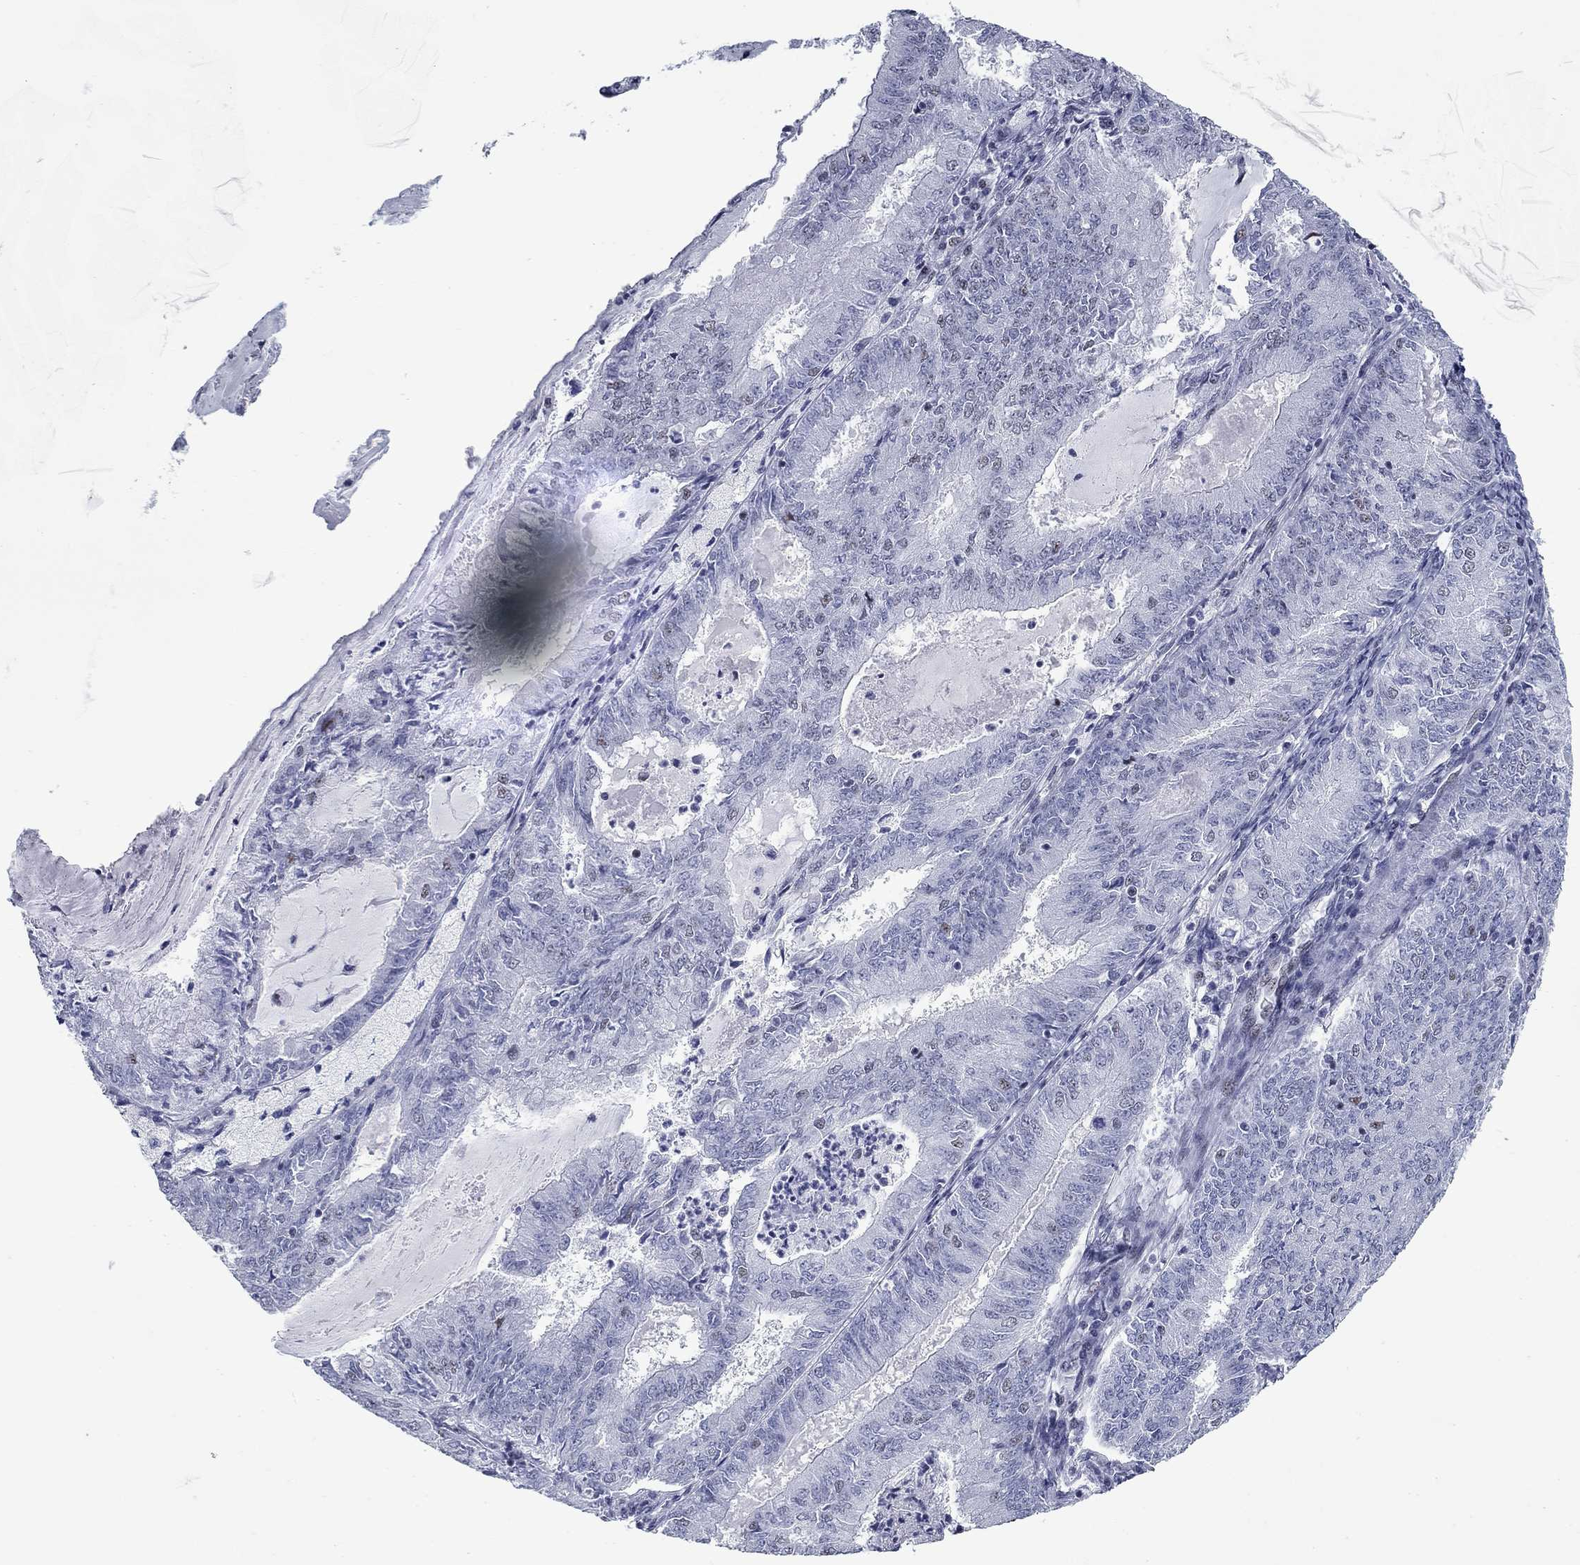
{"staining": {"intensity": "negative", "quantity": "none", "location": "none"}, "tissue": "endometrial cancer", "cell_type": "Tumor cells", "image_type": "cancer", "snomed": [{"axis": "morphology", "description": "Adenocarcinoma, NOS"}, {"axis": "topography", "description": "Endometrium"}], "caption": "This is an IHC histopathology image of human endometrial cancer. There is no expression in tumor cells.", "gene": "ASF1B", "patient": {"sex": "female", "age": 57}}